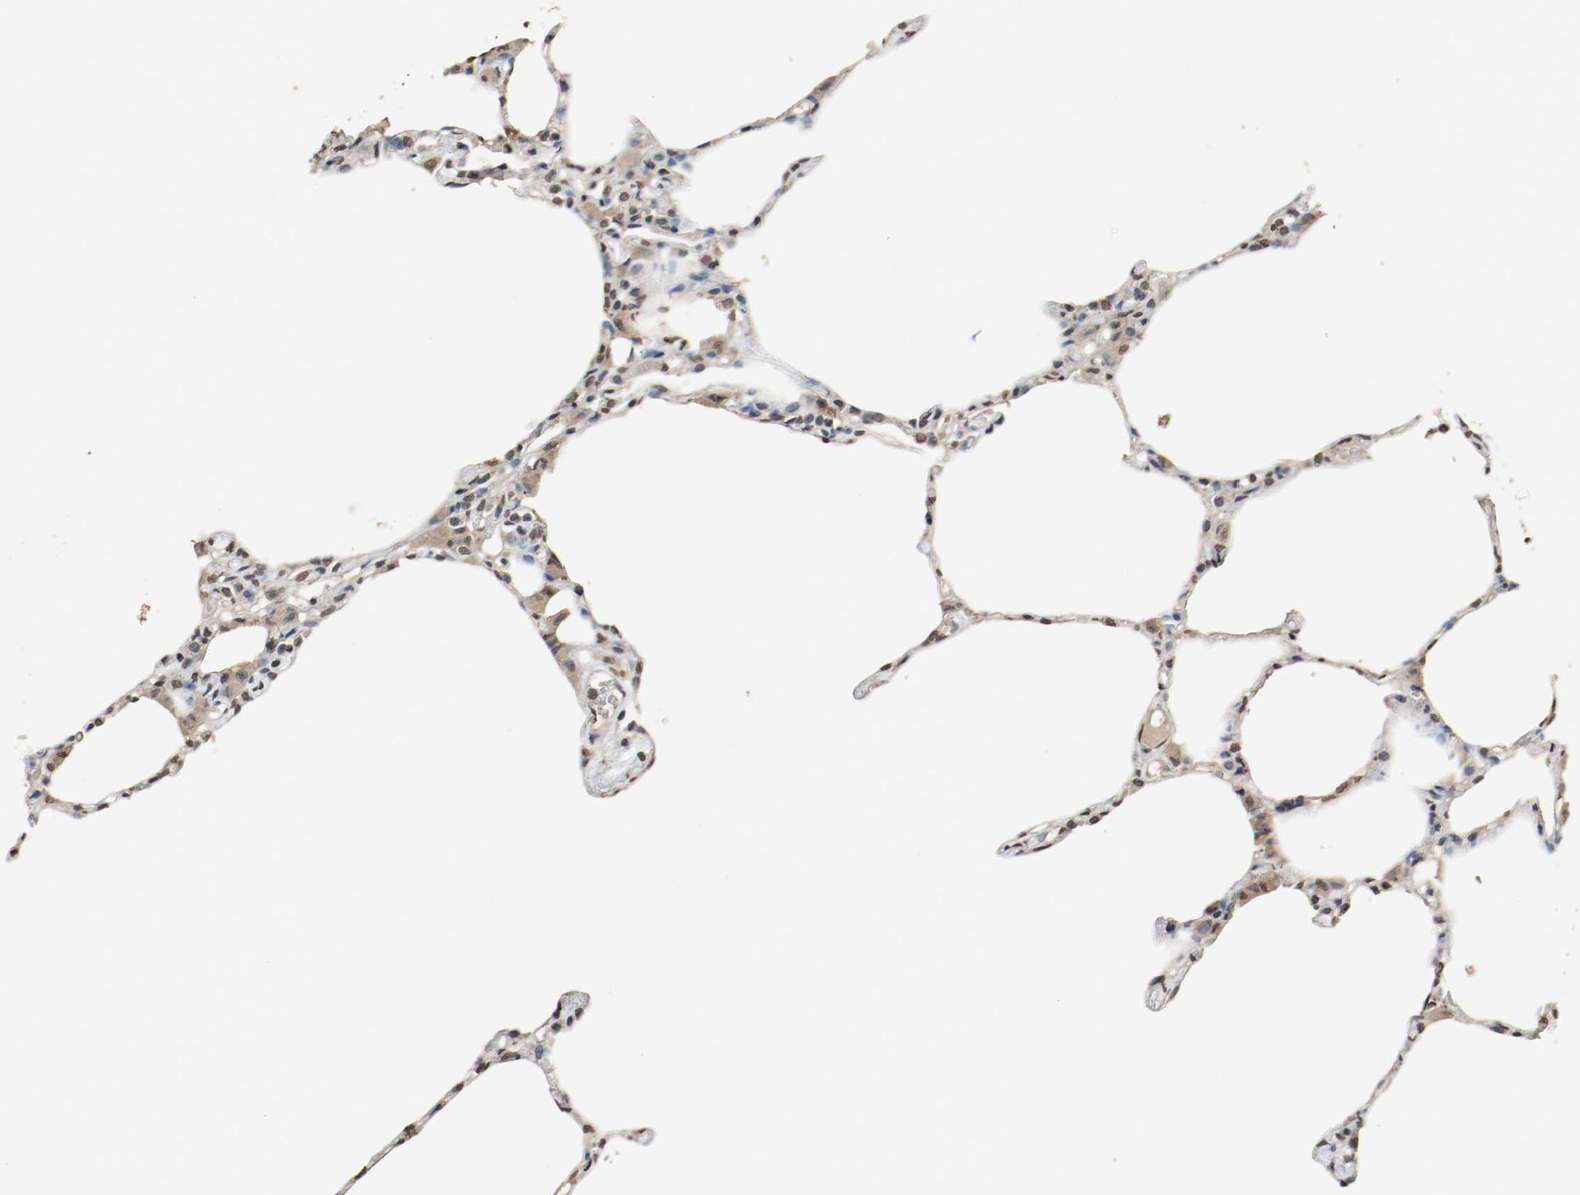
{"staining": {"intensity": "negative", "quantity": "none", "location": "none"}, "tissue": "lung", "cell_type": "Alveolar cells", "image_type": "normal", "snomed": [{"axis": "morphology", "description": "Normal tissue, NOS"}, {"axis": "topography", "description": "Lung"}], "caption": "Immunohistochemistry histopathology image of normal lung: lung stained with DAB reveals no significant protein expression in alveolar cells.", "gene": "RTN4", "patient": {"sex": "female", "age": 49}}